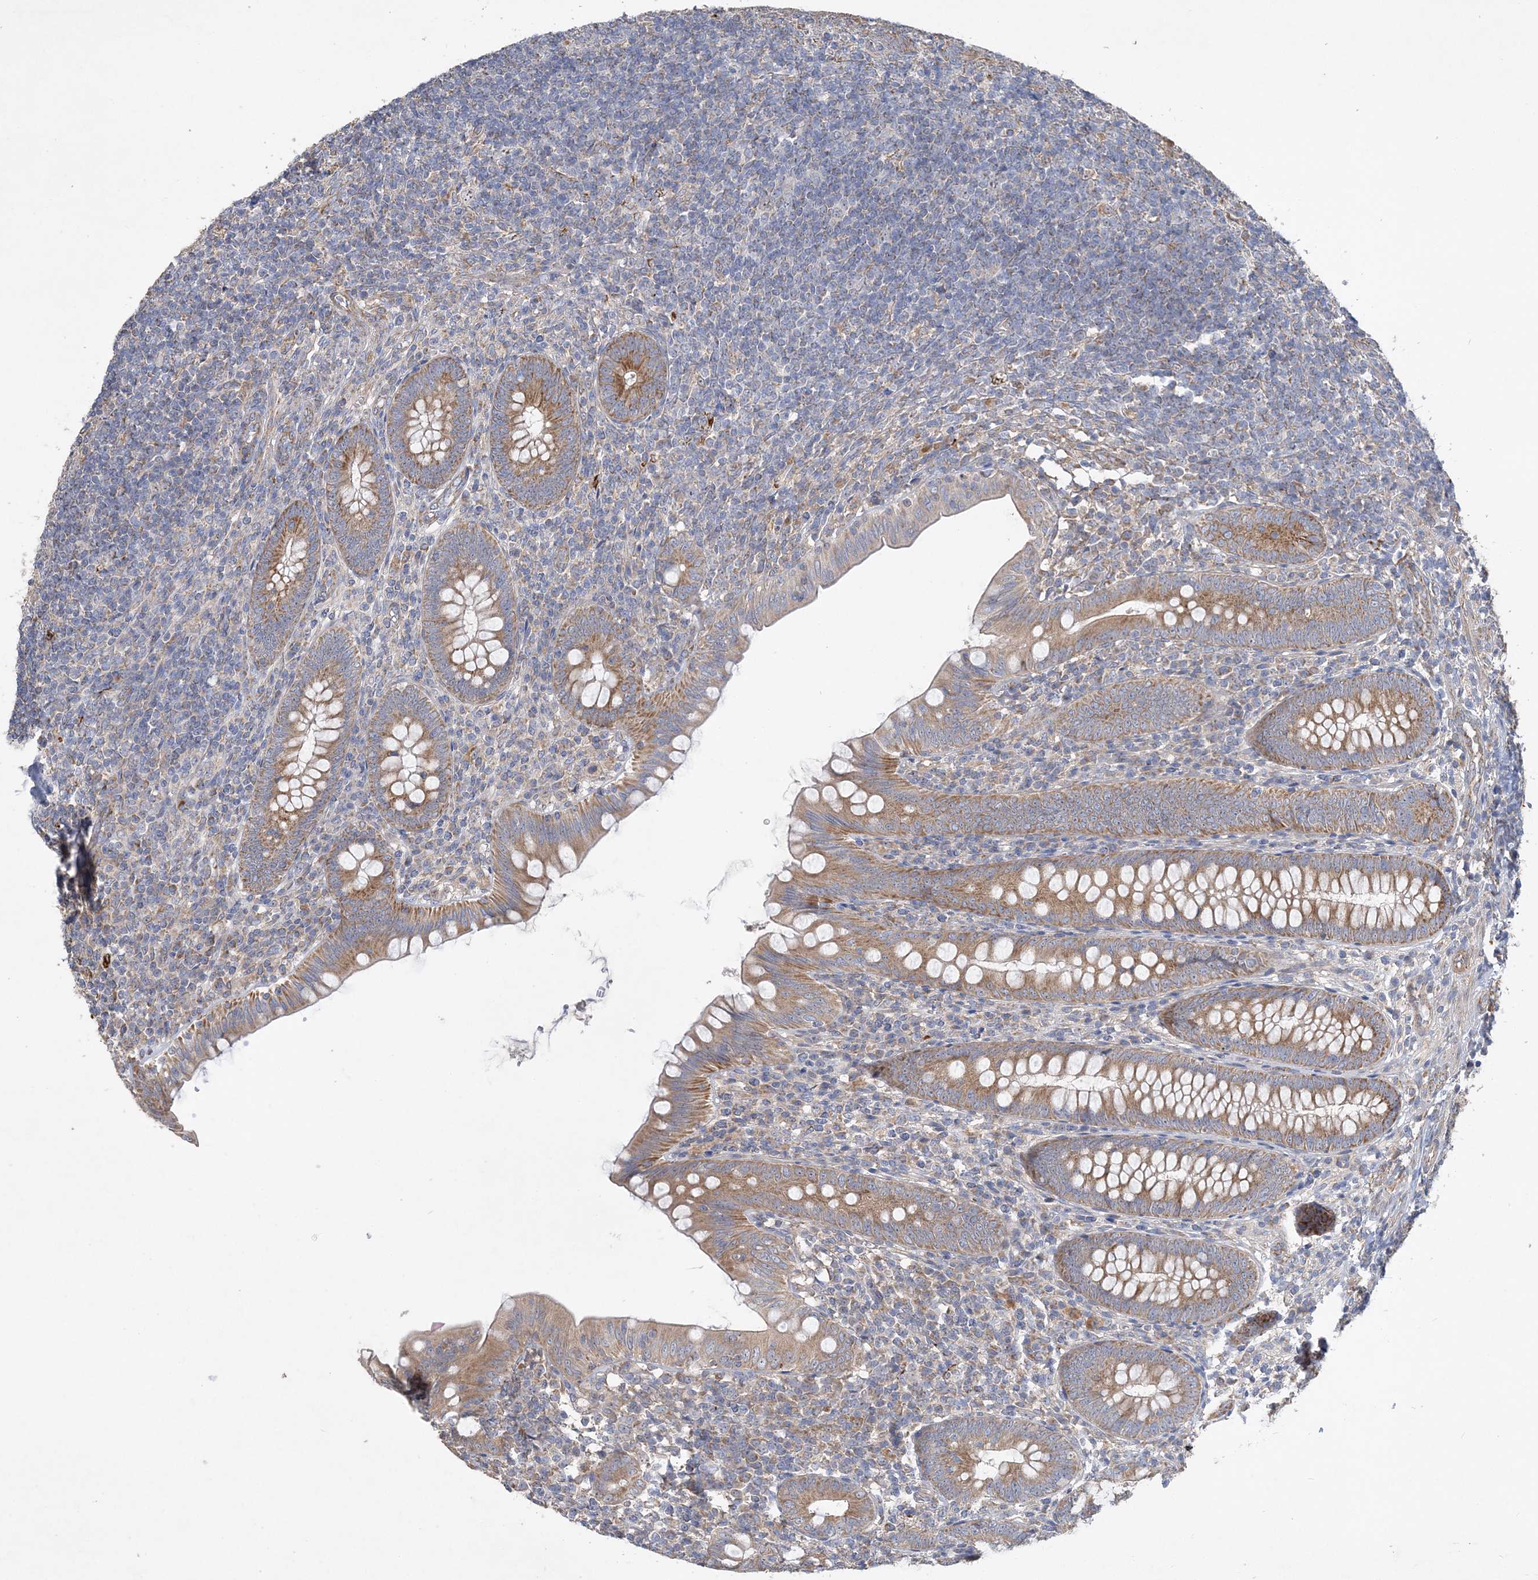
{"staining": {"intensity": "moderate", "quantity": ">75%", "location": "cytoplasmic/membranous"}, "tissue": "appendix", "cell_type": "Glandular cells", "image_type": "normal", "snomed": [{"axis": "morphology", "description": "Normal tissue, NOS"}, {"axis": "topography", "description": "Appendix"}], "caption": "The photomicrograph reveals a brown stain indicating the presence of a protein in the cytoplasmic/membranous of glandular cells in appendix.", "gene": "FEZ2", "patient": {"sex": "male", "age": 14}}